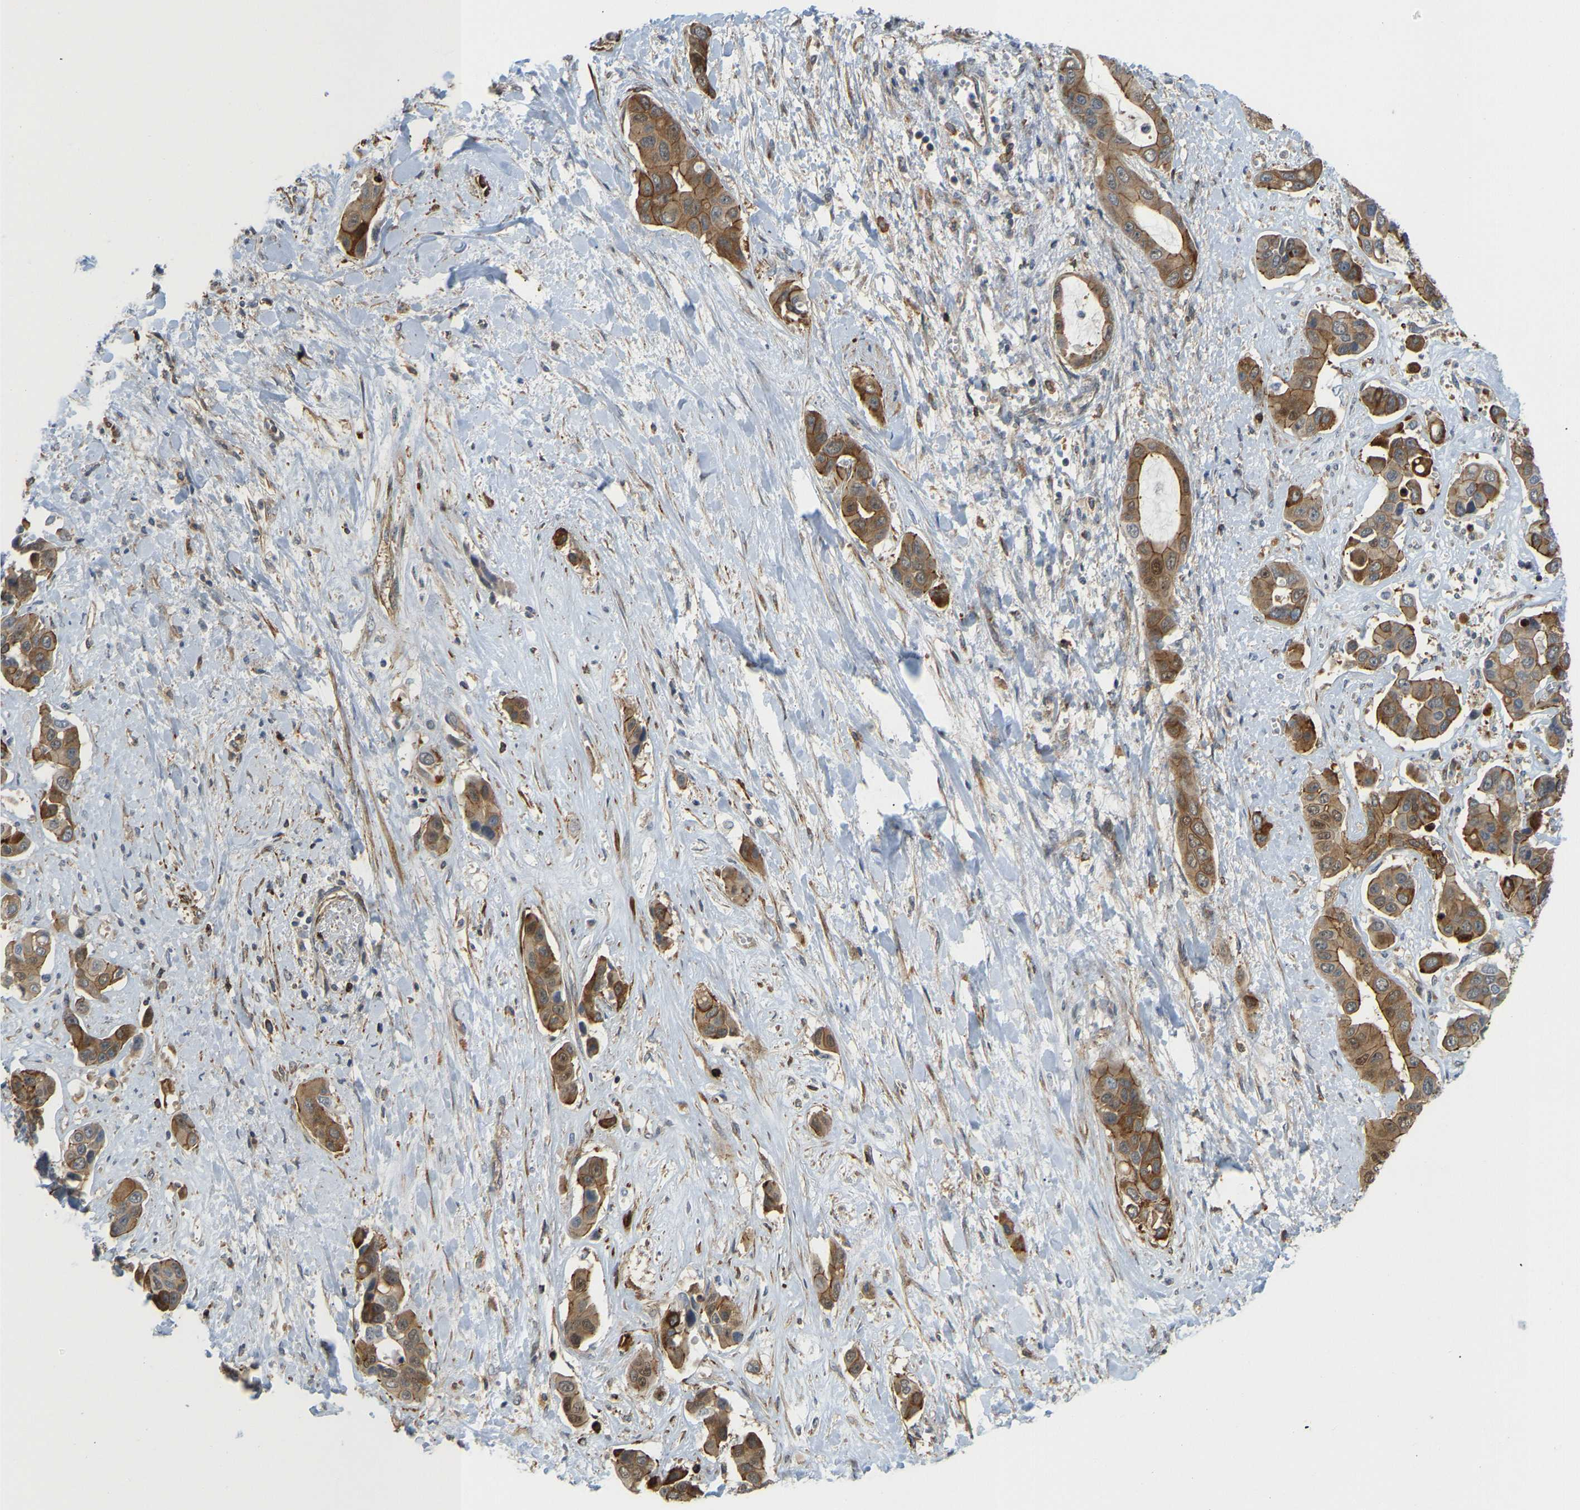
{"staining": {"intensity": "moderate", "quantity": ">75%", "location": "cytoplasmic/membranous"}, "tissue": "liver cancer", "cell_type": "Tumor cells", "image_type": "cancer", "snomed": [{"axis": "morphology", "description": "Cholangiocarcinoma"}, {"axis": "topography", "description": "Liver"}], "caption": "Brown immunohistochemical staining in human liver cancer reveals moderate cytoplasmic/membranous positivity in about >75% of tumor cells. Using DAB (brown) and hematoxylin (blue) stains, captured at high magnification using brightfield microscopy.", "gene": "KIAA1671", "patient": {"sex": "female", "age": 52}}